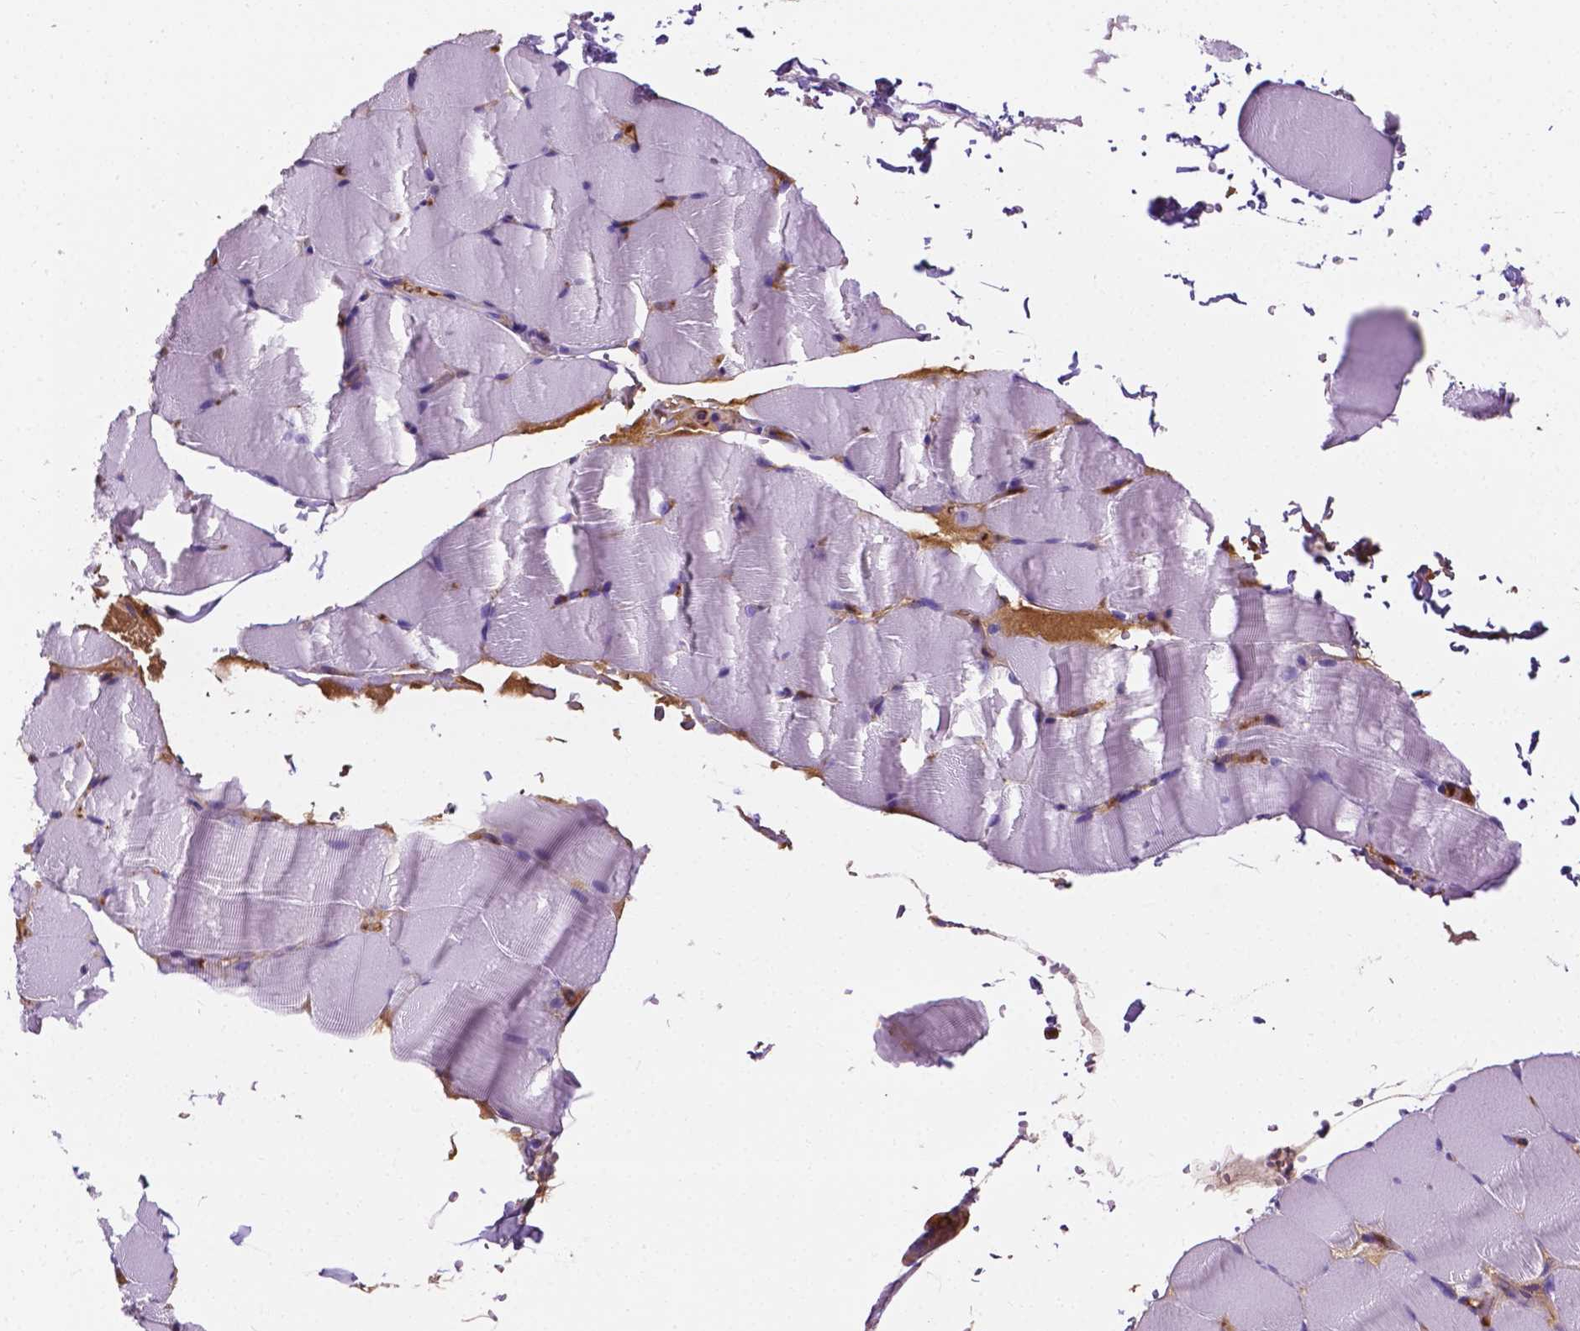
{"staining": {"intensity": "negative", "quantity": "none", "location": "none"}, "tissue": "skeletal muscle", "cell_type": "Myocytes", "image_type": "normal", "snomed": [{"axis": "morphology", "description": "Normal tissue, NOS"}, {"axis": "topography", "description": "Skeletal muscle"}], "caption": "The histopathology image reveals no staining of myocytes in benign skeletal muscle.", "gene": "APOE", "patient": {"sex": "female", "age": 37}}